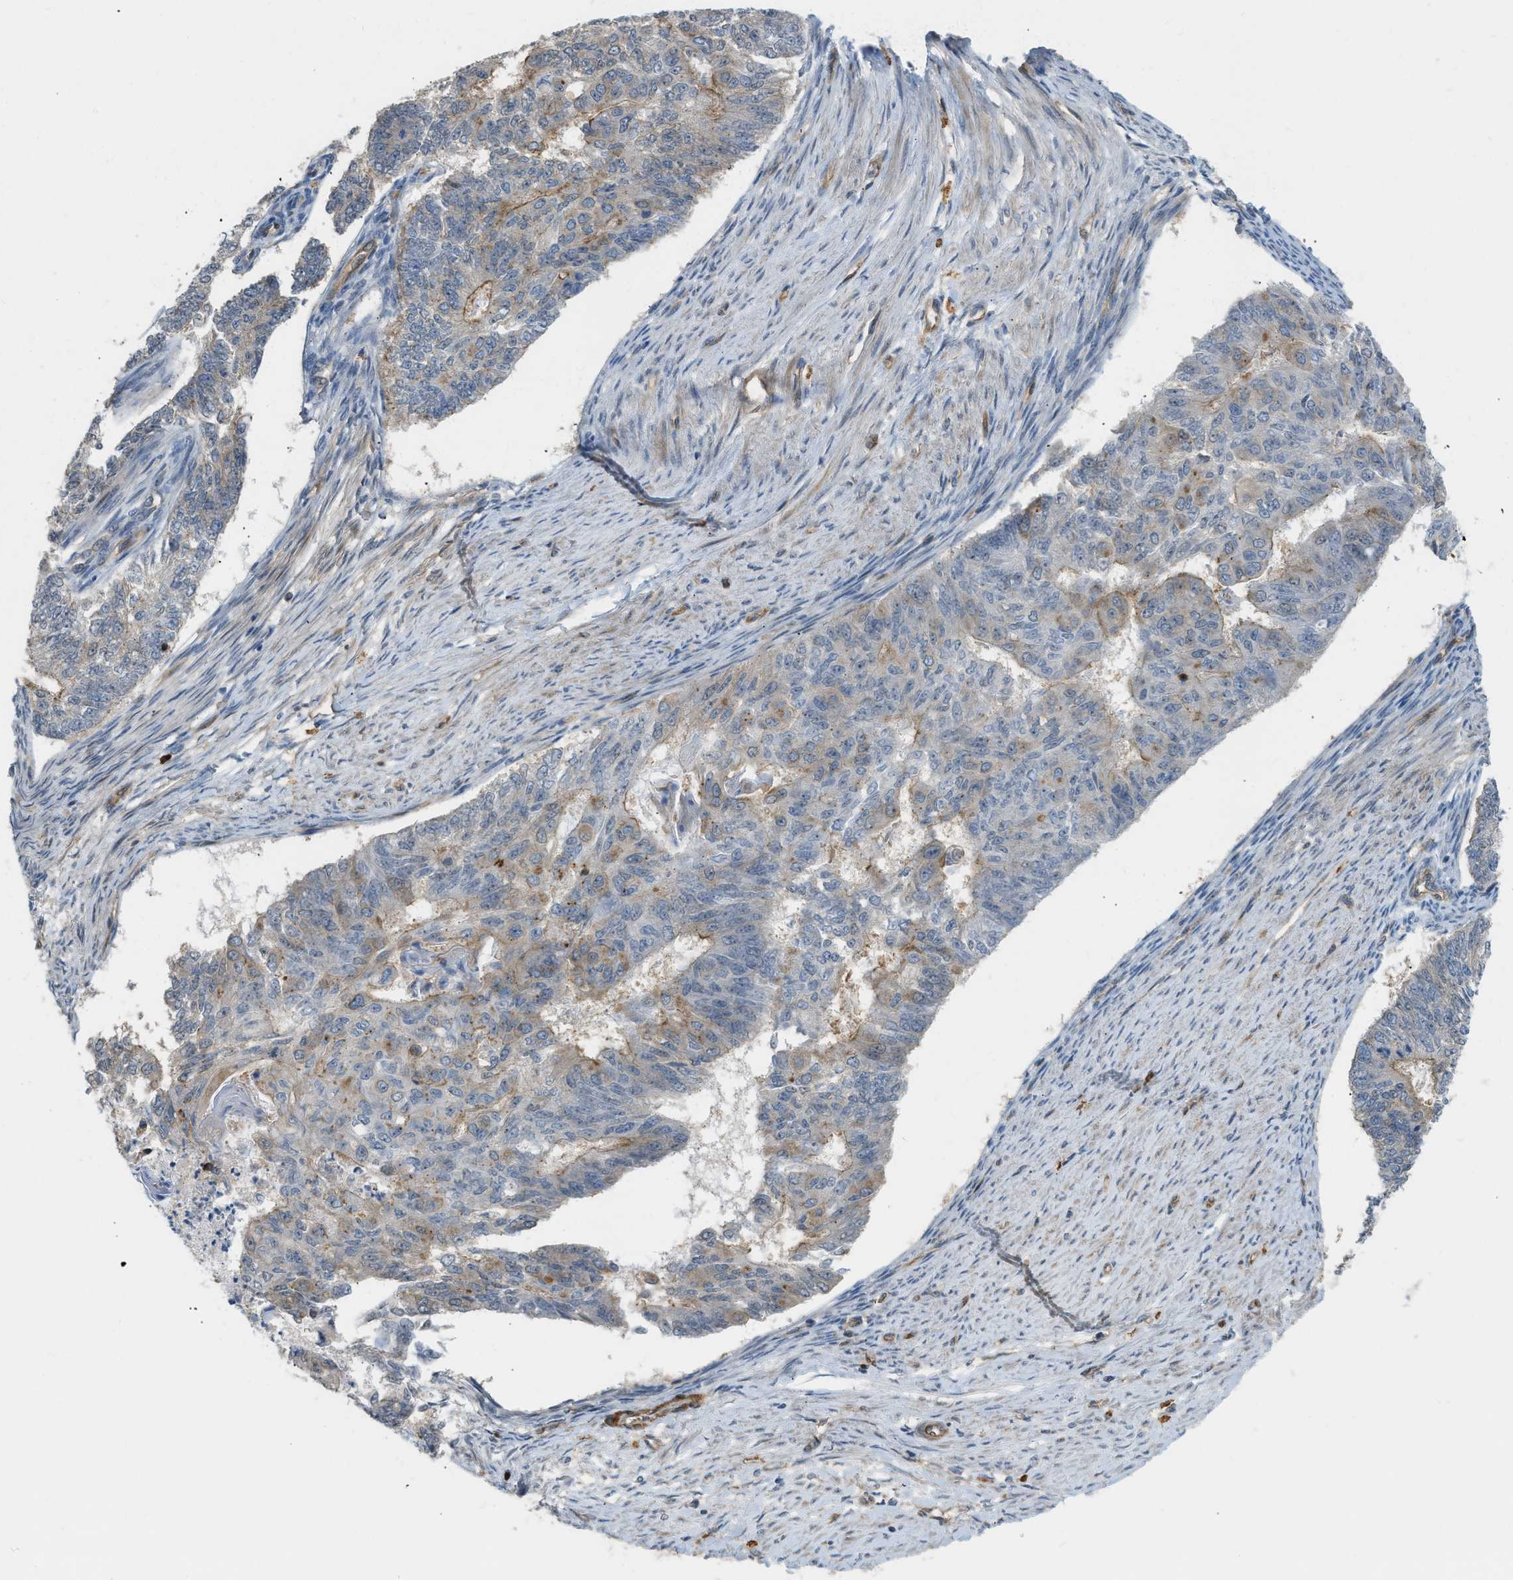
{"staining": {"intensity": "moderate", "quantity": "25%-75%", "location": "cytoplasmic/membranous"}, "tissue": "endometrial cancer", "cell_type": "Tumor cells", "image_type": "cancer", "snomed": [{"axis": "morphology", "description": "Adenocarcinoma, NOS"}, {"axis": "topography", "description": "Endometrium"}], "caption": "Protein expression analysis of human endometrial adenocarcinoma reveals moderate cytoplasmic/membranous positivity in about 25%-75% of tumor cells.", "gene": "KIAA1671", "patient": {"sex": "female", "age": 32}}